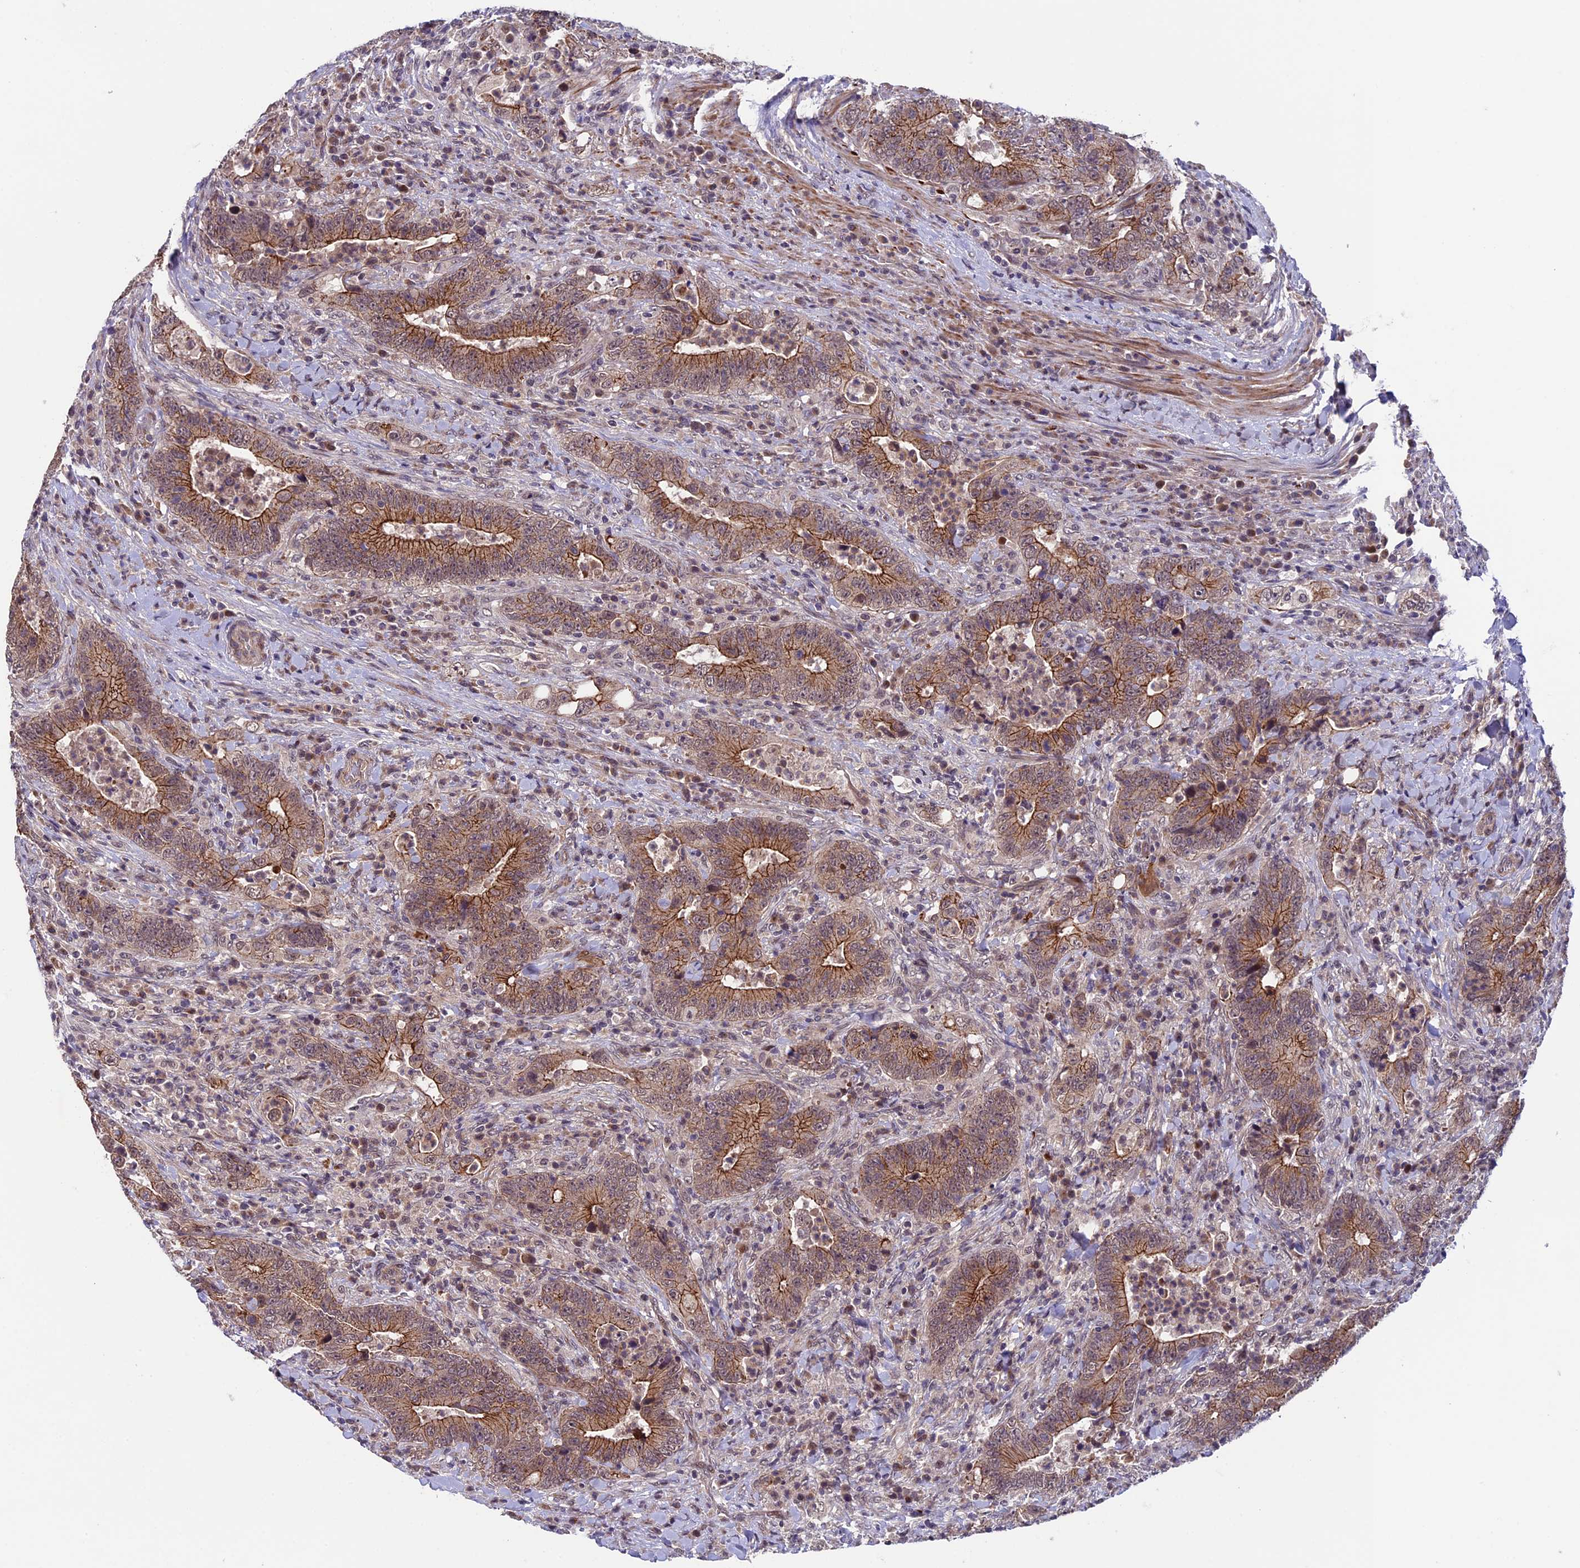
{"staining": {"intensity": "moderate", "quantity": ">75%", "location": "cytoplasmic/membranous"}, "tissue": "colorectal cancer", "cell_type": "Tumor cells", "image_type": "cancer", "snomed": [{"axis": "morphology", "description": "Adenocarcinoma, NOS"}, {"axis": "topography", "description": "Colon"}], "caption": "Immunohistochemical staining of adenocarcinoma (colorectal) shows medium levels of moderate cytoplasmic/membranous protein positivity in approximately >75% of tumor cells.", "gene": "SIPA1L3", "patient": {"sex": "female", "age": 75}}